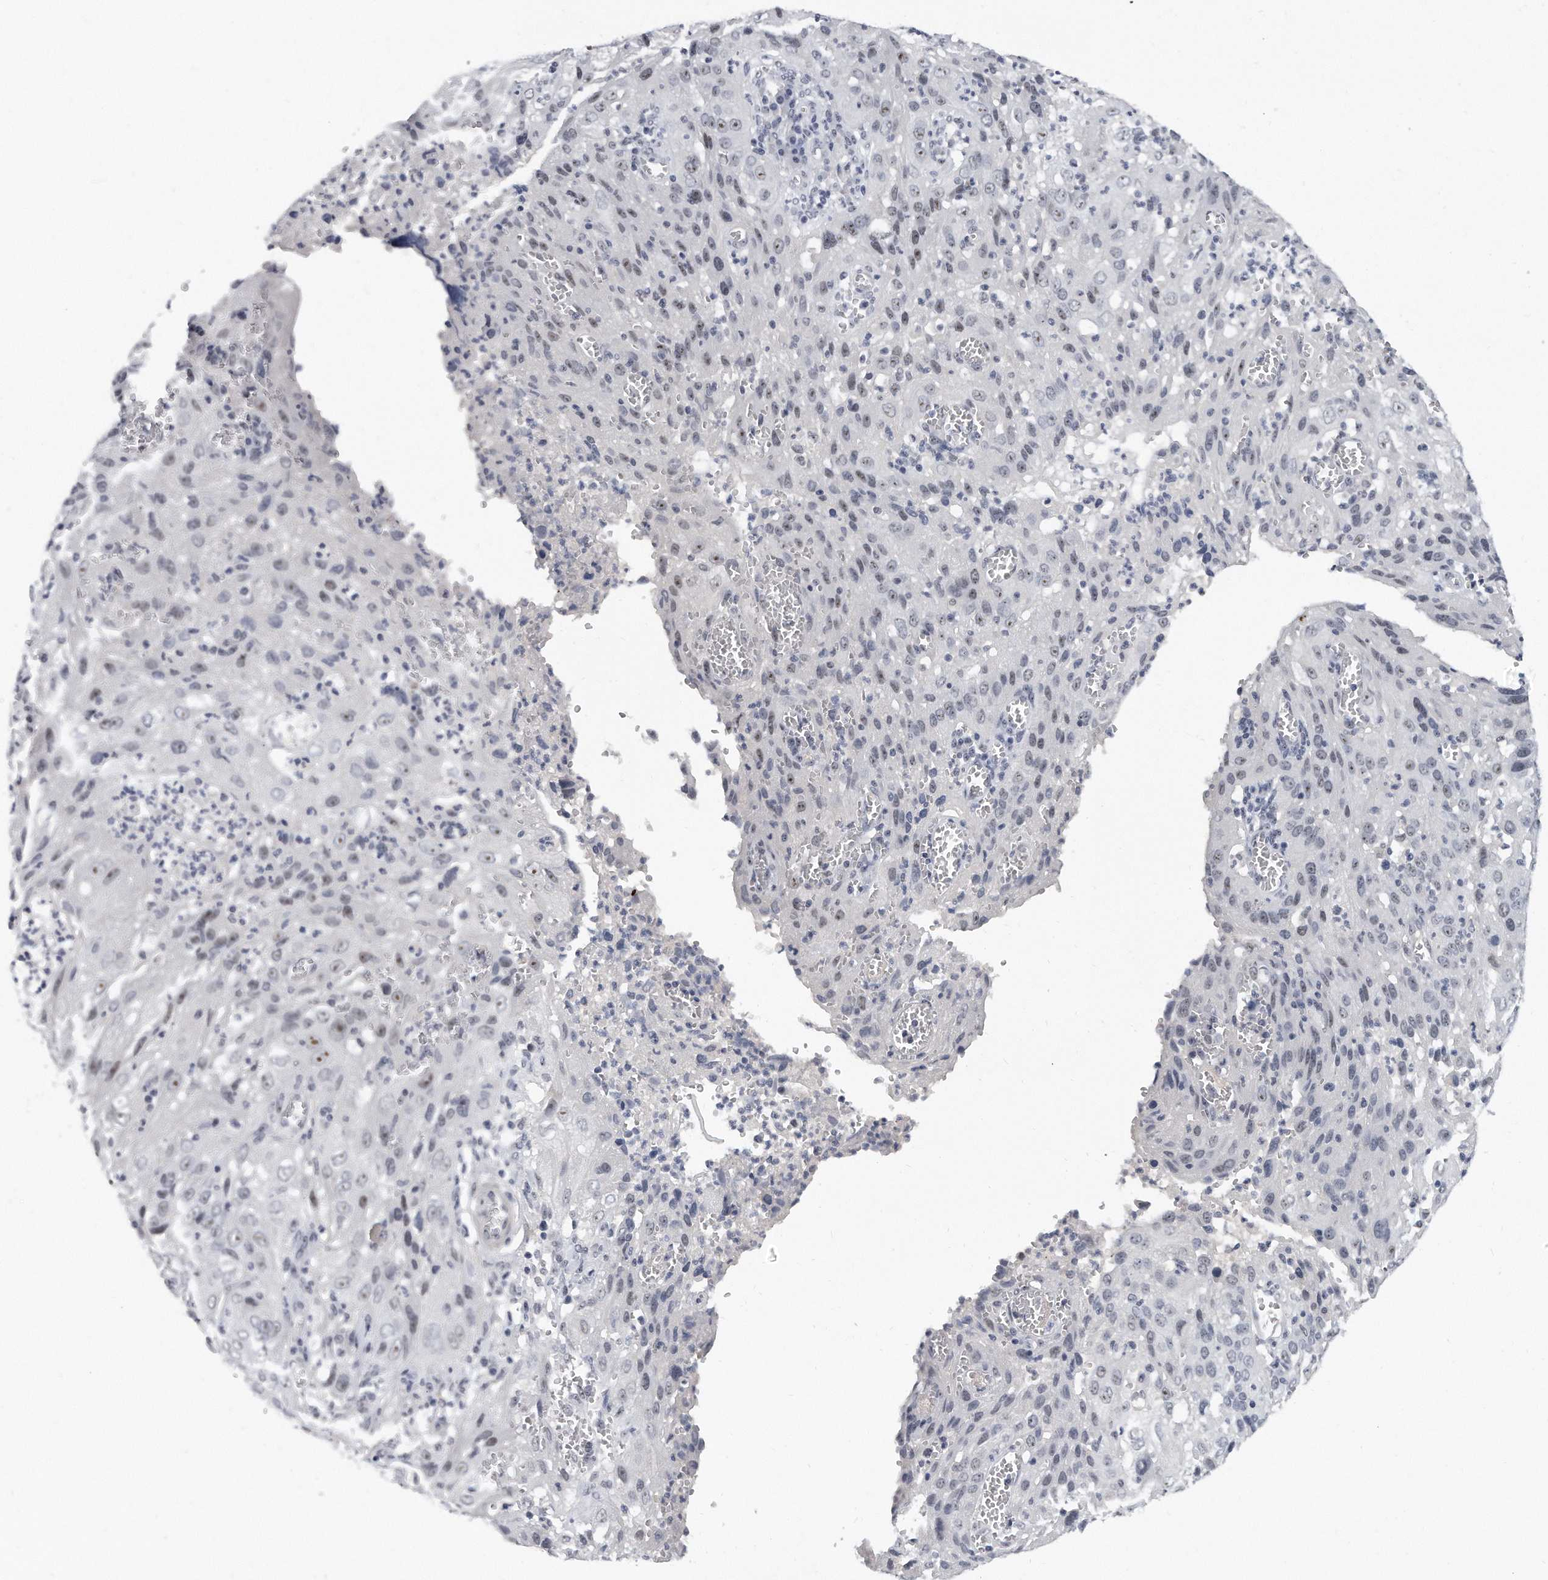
{"staining": {"intensity": "weak", "quantity": "25%-75%", "location": "nuclear"}, "tissue": "cervical cancer", "cell_type": "Tumor cells", "image_type": "cancer", "snomed": [{"axis": "morphology", "description": "Squamous cell carcinoma, NOS"}, {"axis": "topography", "description": "Cervix"}], "caption": "DAB (3,3'-diaminobenzidine) immunohistochemical staining of human cervical squamous cell carcinoma exhibits weak nuclear protein expression in approximately 25%-75% of tumor cells.", "gene": "TFCP2L1", "patient": {"sex": "female", "age": 32}}